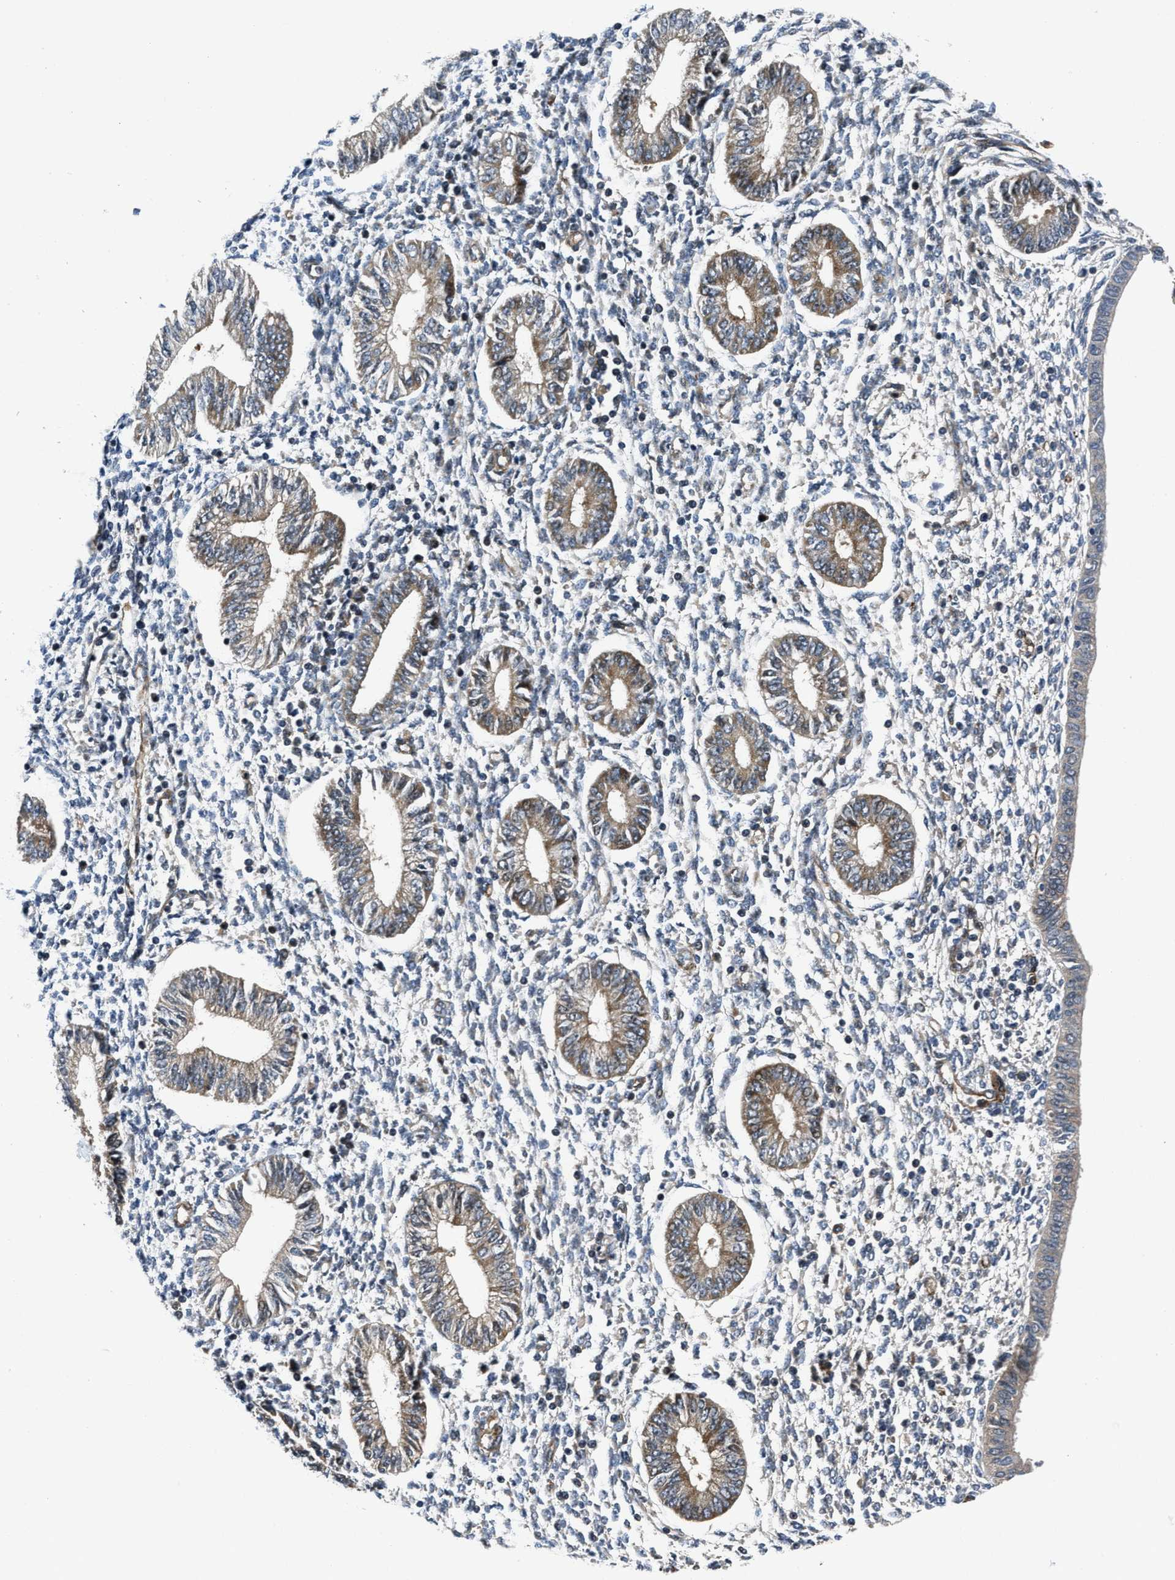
{"staining": {"intensity": "negative", "quantity": "none", "location": "none"}, "tissue": "endometrium", "cell_type": "Cells in endometrial stroma", "image_type": "normal", "snomed": [{"axis": "morphology", "description": "Normal tissue, NOS"}, {"axis": "topography", "description": "Endometrium"}], "caption": "Immunohistochemistry (IHC) of normal human endometrium demonstrates no expression in cells in endometrial stroma. (Immunohistochemistry (IHC), brightfield microscopy, high magnification).", "gene": "ALDH3A2", "patient": {"sex": "female", "age": 50}}